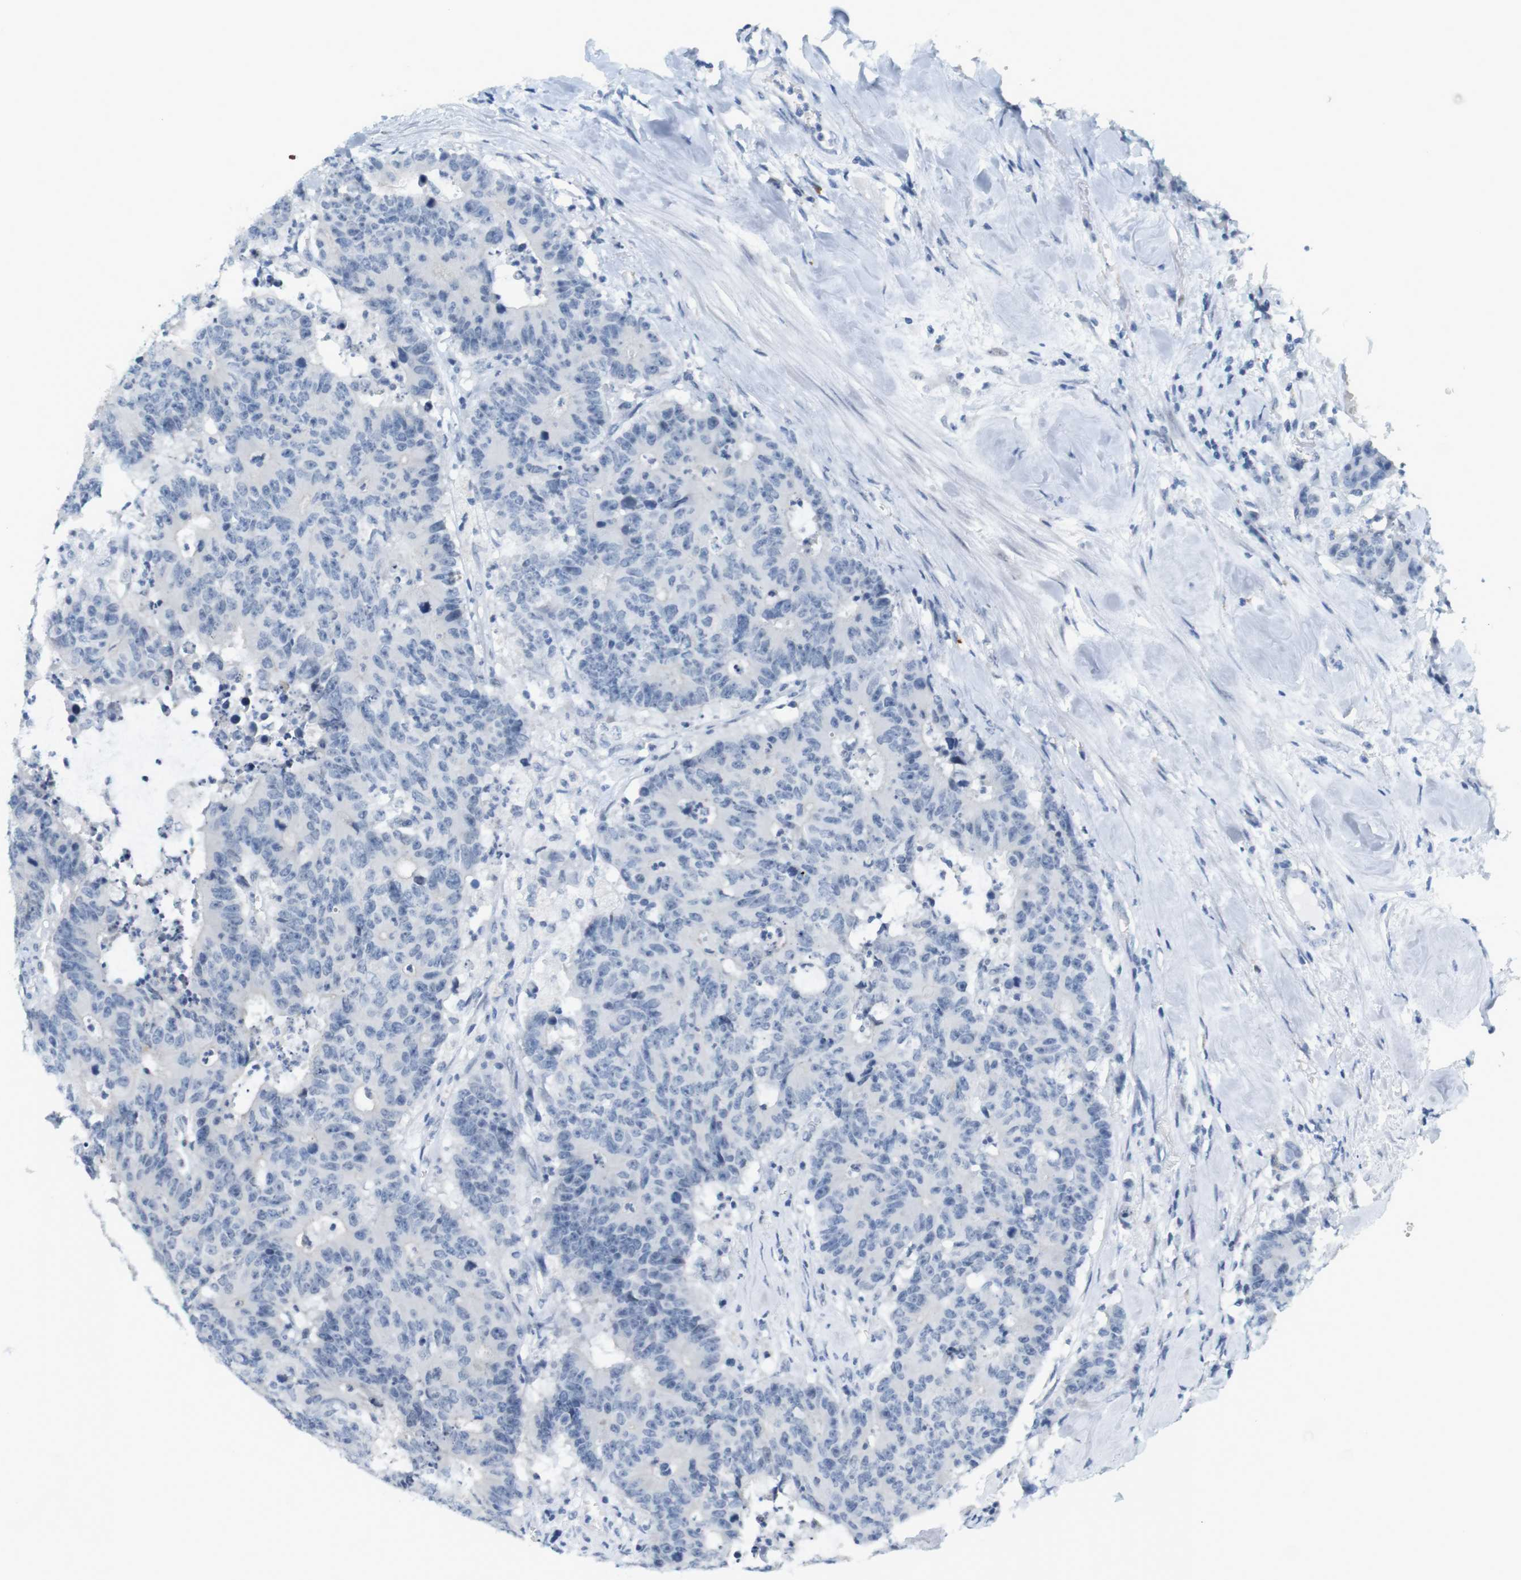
{"staining": {"intensity": "negative", "quantity": "none", "location": "none"}, "tissue": "colorectal cancer", "cell_type": "Tumor cells", "image_type": "cancer", "snomed": [{"axis": "morphology", "description": "Adenocarcinoma, NOS"}, {"axis": "topography", "description": "Colon"}], "caption": "Human colorectal cancer (adenocarcinoma) stained for a protein using immunohistochemistry (IHC) demonstrates no expression in tumor cells.", "gene": "CREB3L2", "patient": {"sex": "female", "age": 86}}